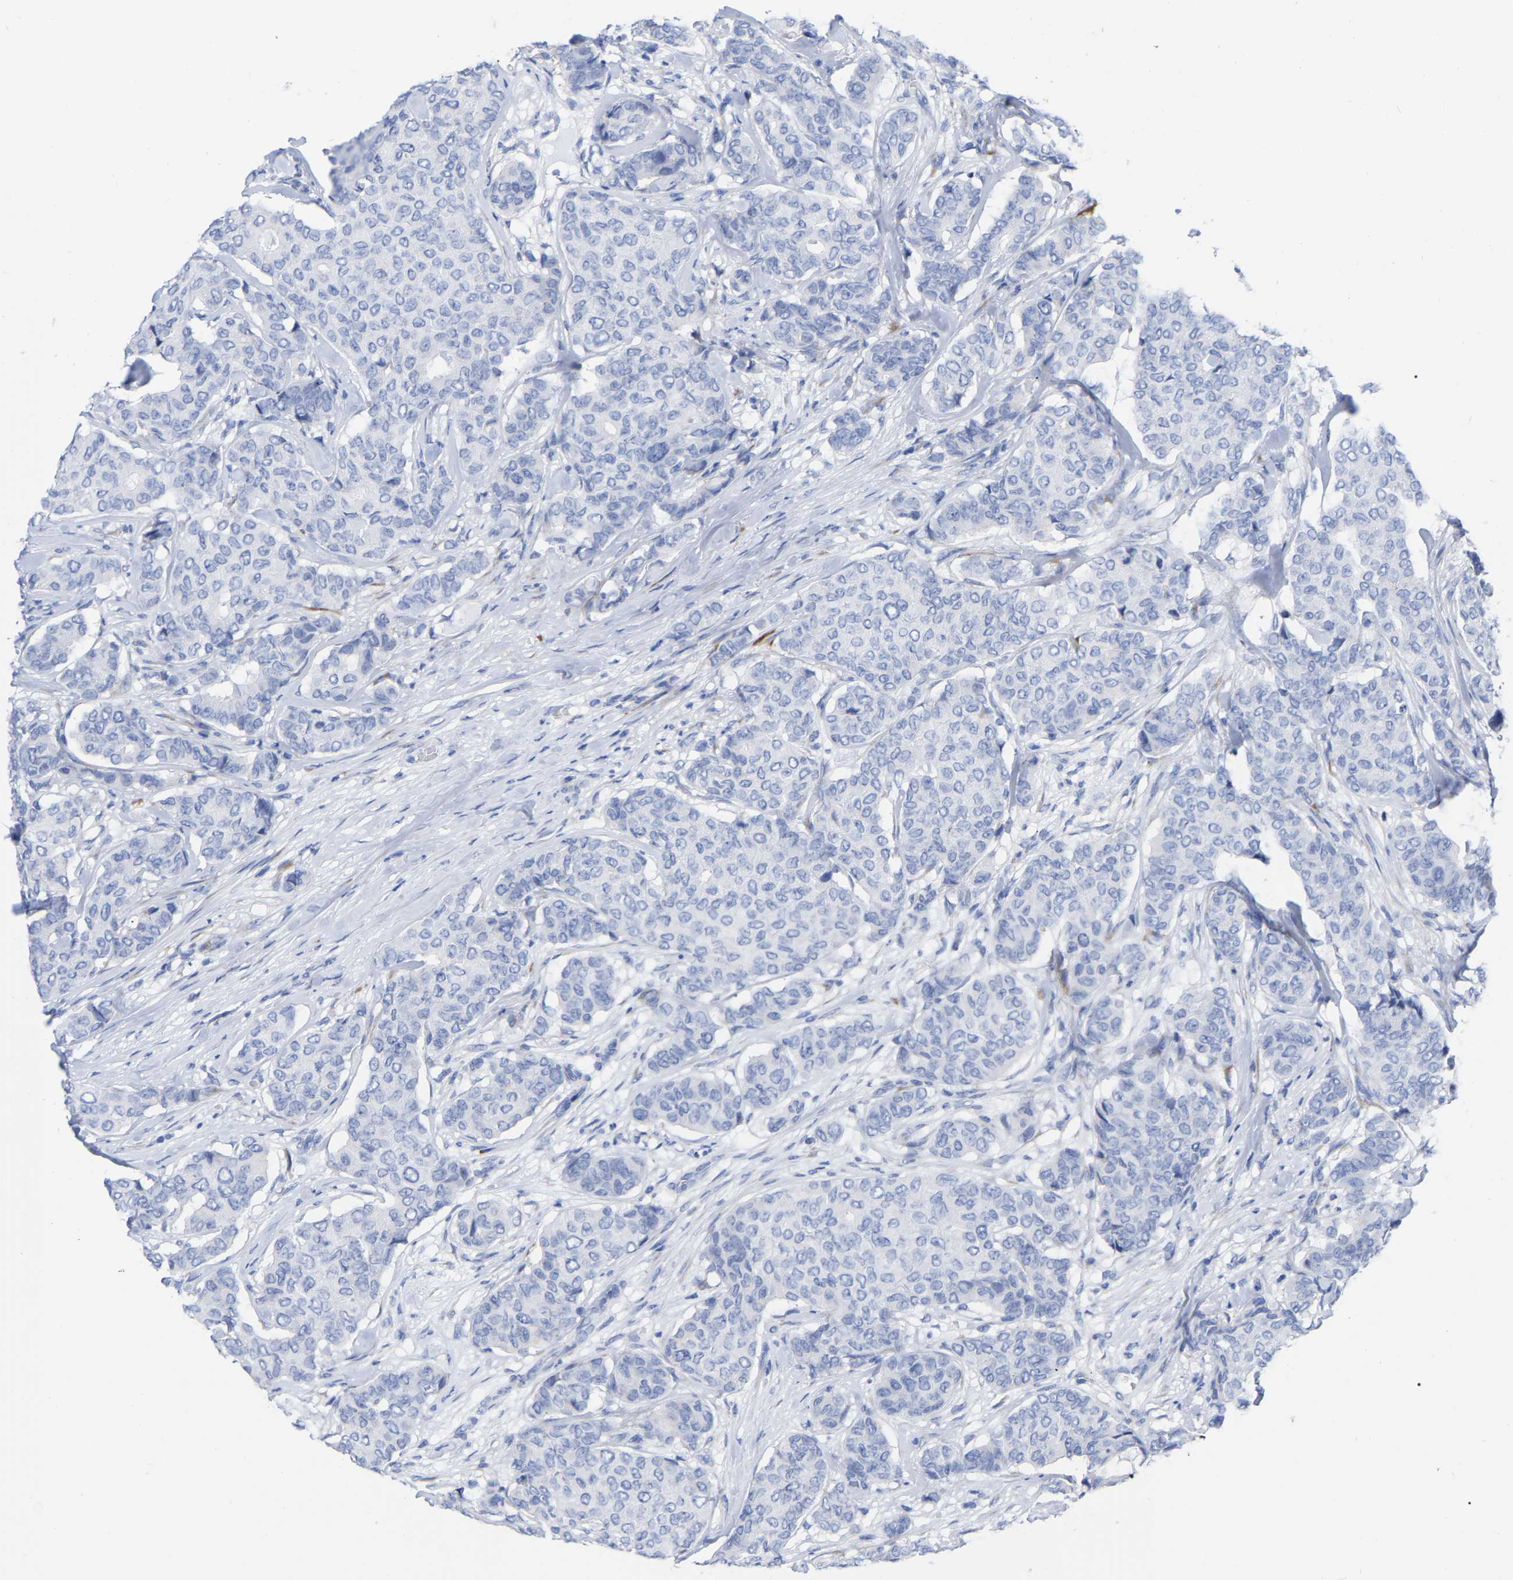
{"staining": {"intensity": "negative", "quantity": "none", "location": "none"}, "tissue": "breast cancer", "cell_type": "Tumor cells", "image_type": "cancer", "snomed": [{"axis": "morphology", "description": "Duct carcinoma"}, {"axis": "topography", "description": "Breast"}], "caption": "An immunohistochemistry photomicrograph of breast cancer (intraductal carcinoma) is shown. There is no staining in tumor cells of breast cancer (intraductal carcinoma).", "gene": "HAPLN1", "patient": {"sex": "female", "age": 75}}